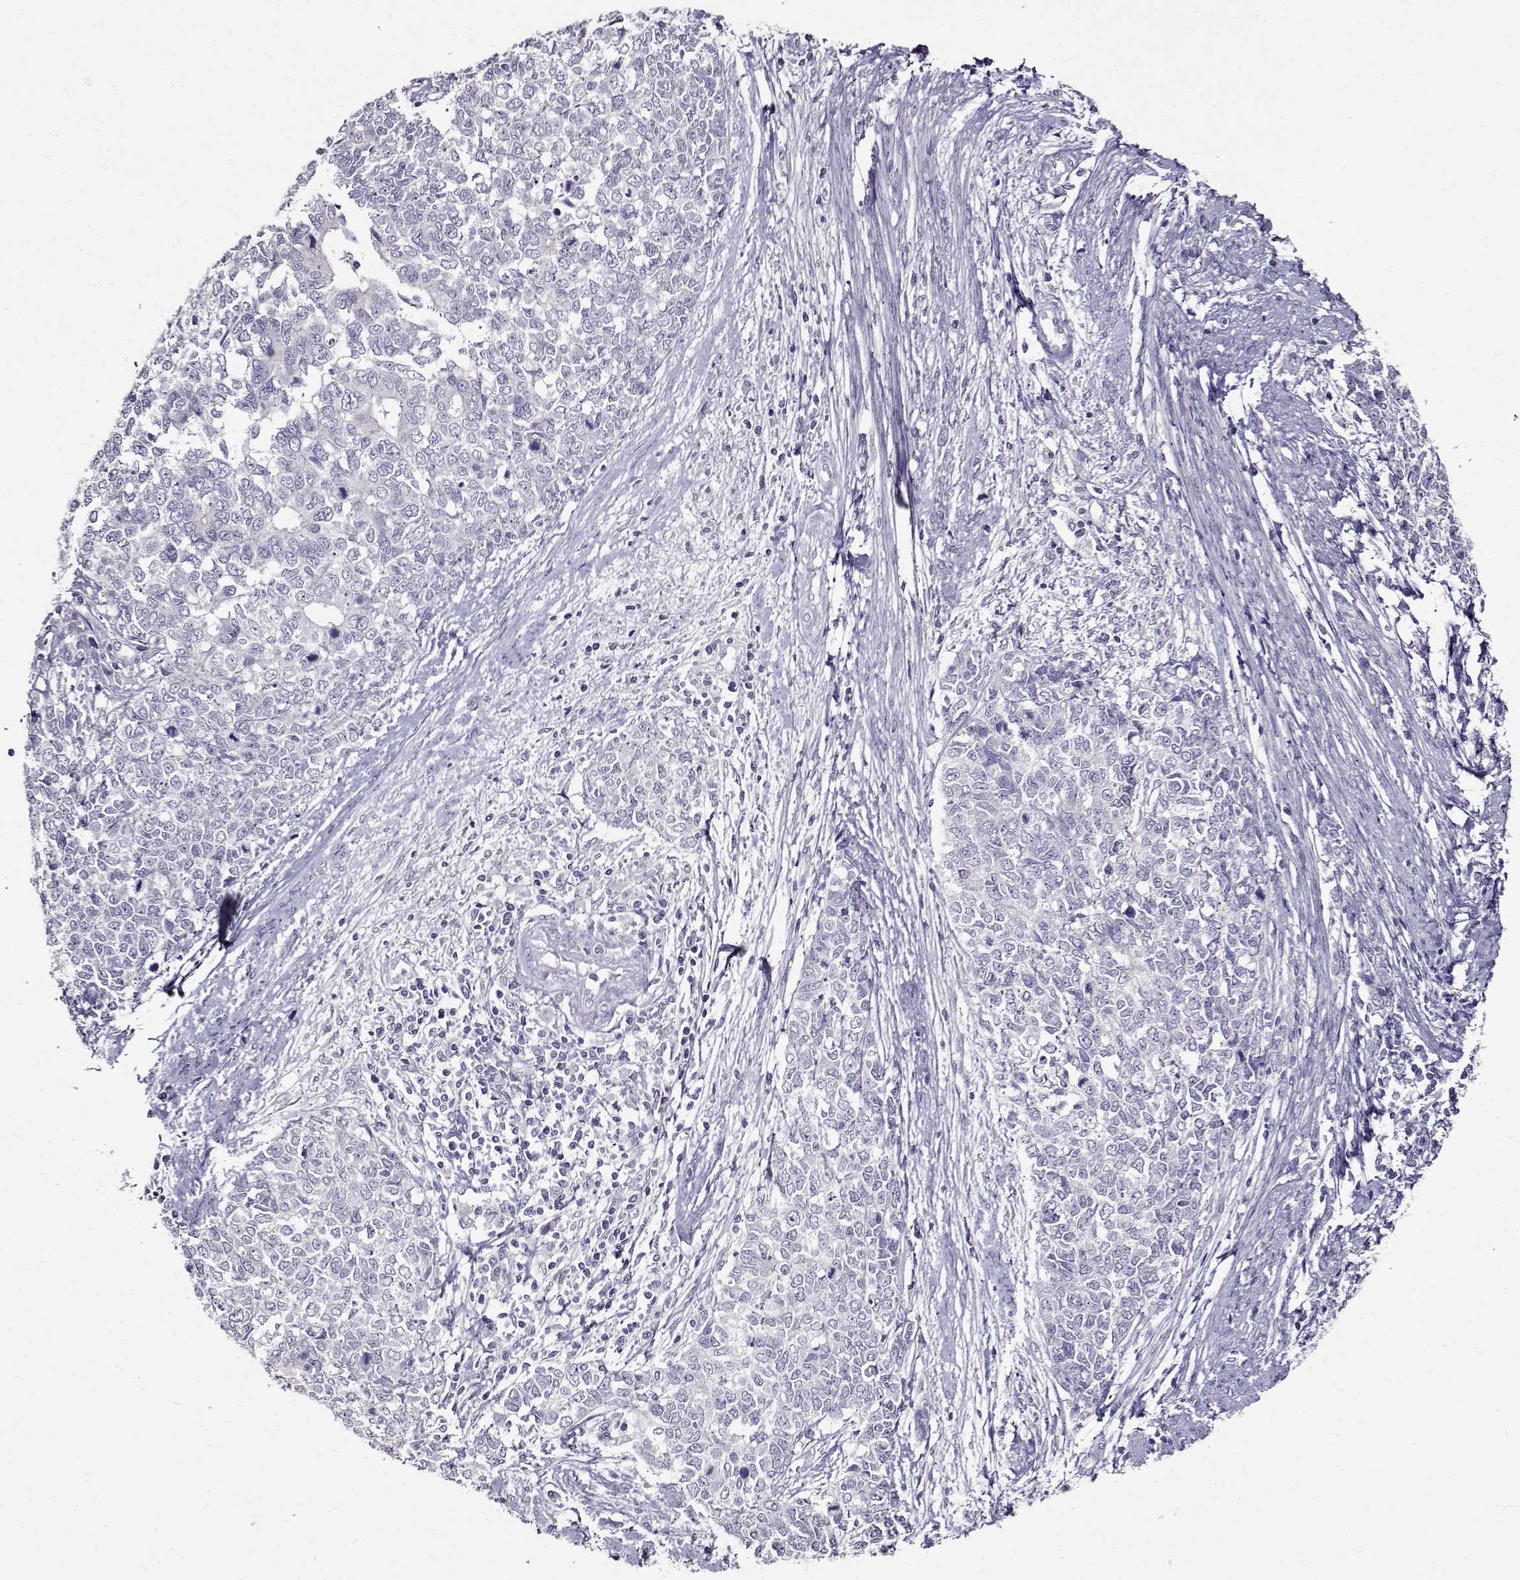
{"staining": {"intensity": "negative", "quantity": "none", "location": "none"}, "tissue": "cervical cancer", "cell_type": "Tumor cells", "image_type": "cancer", "snomed": [{"axis": "morphology", "description": "Adenocarcinoma, NOS"}, {"axis": "topography", "description": "Cervix"}], "caption": "This is a photomicrograph of immunohistochemistry staining of cervical cancer (adenocarcinoma), which shows no expression in tumor cells.", "gene": "PAEP", "patient": {"sex": "female", "age": 63}}